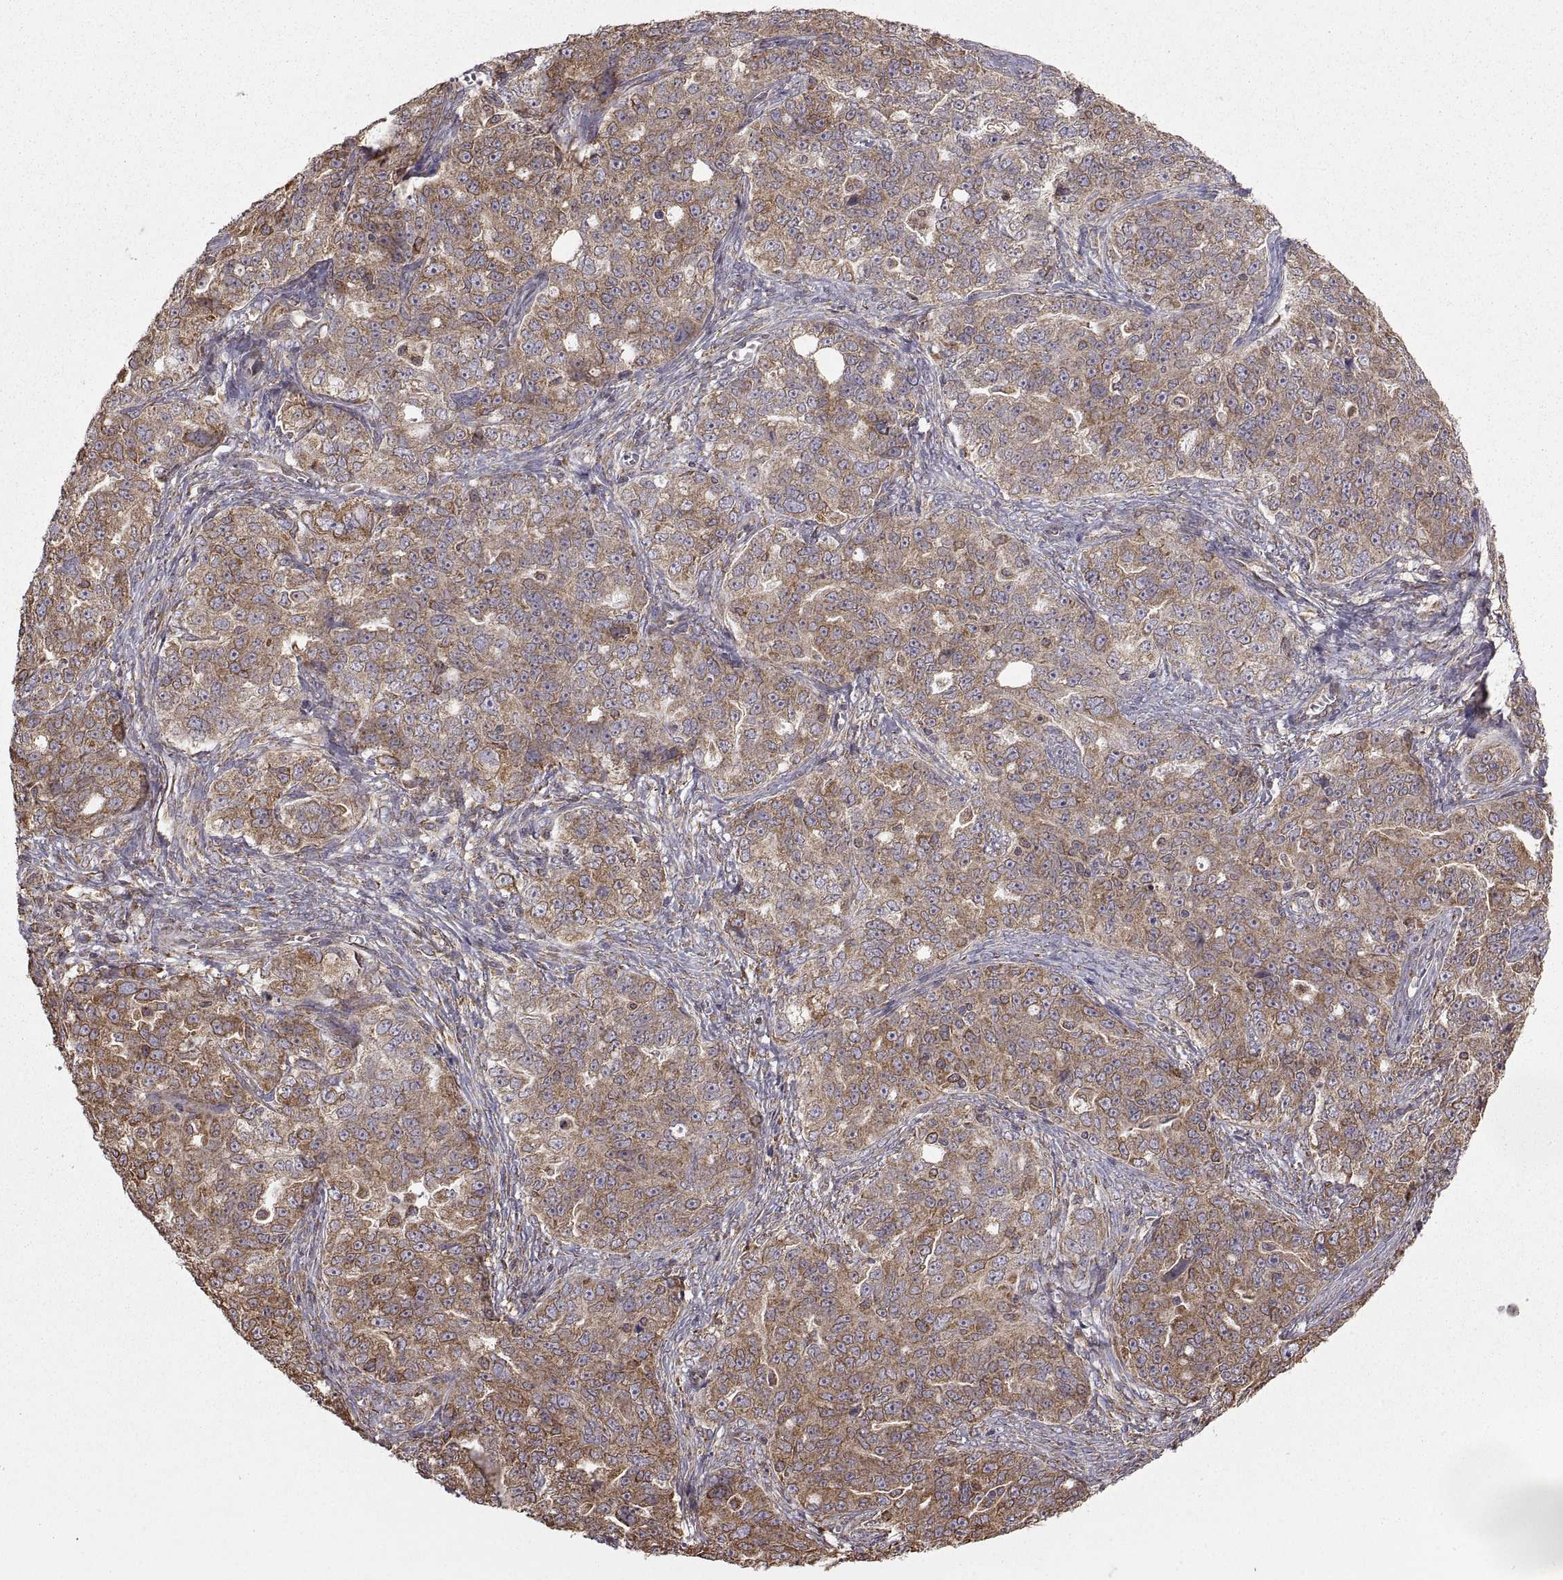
{"staining": {"intensity": "moderate", "quantity": "<25%", "location": "cytoplasmic/membranous"}, "tissue": "ovarian cancer", "cell_type": "Tumor cells", "image_type": "cancer", "snomed": [{"axis": "morphology", "description": "Cystadenocarcinoma, serous, NOS"}, {"axis": "topography", "description": "Ovary"}], "caption": "The photomicrograph reveals staining of ovarian cancer, revealing moderate cytoplasmic/membranous protein staining (brown color) within tumor cells.", "gene": "PDIA3", "patient": {"sex": "female", "age": 51}}